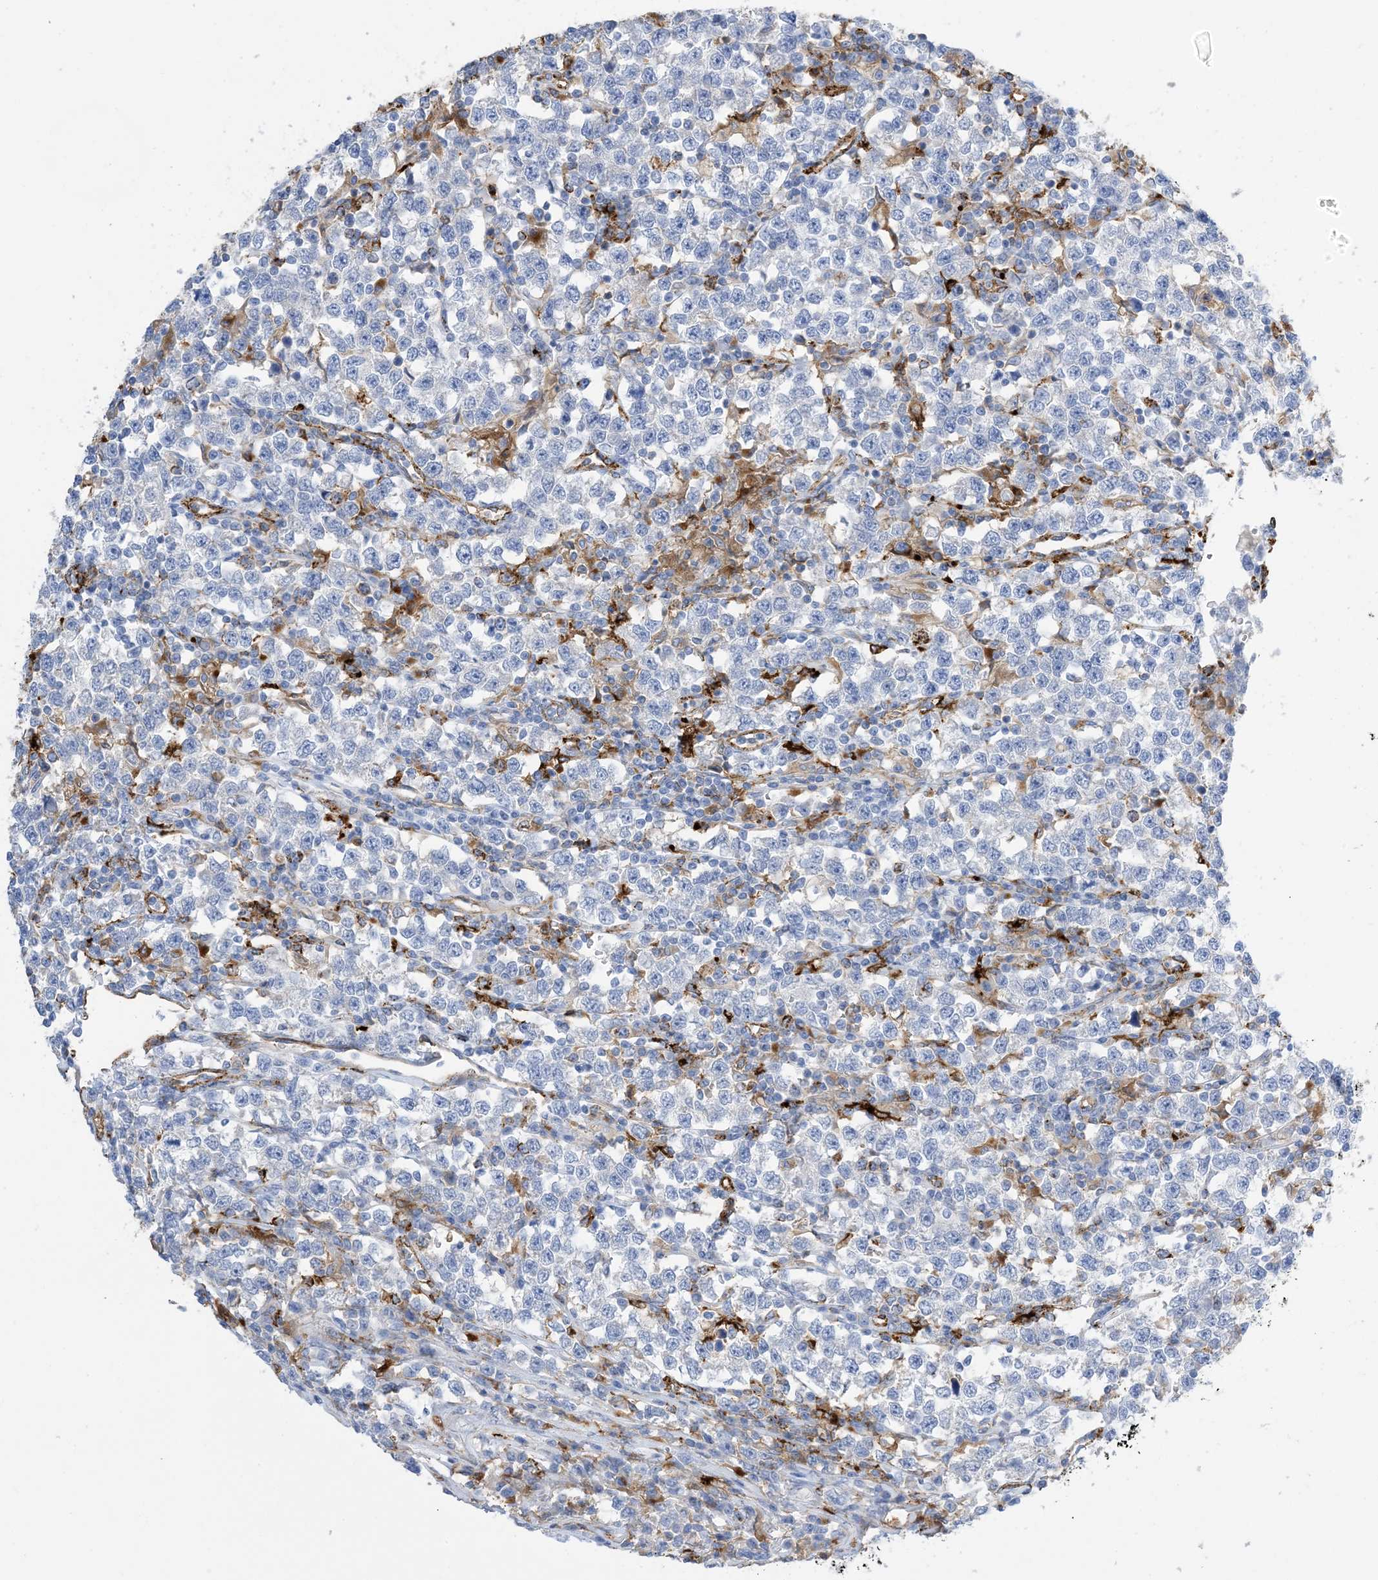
{"staining": {"intensity": "negative", "quantity": "none", "location": "none"}, "tissue": "testis cancer", "cell_type": "Tumor cells", "image_type": "cancer", "snomed": [{"axis": "morphology", "description": "Normal tissue, NOS"}, {"axis": "morphology", "description": "Seminoma, NOS"}, {"axis": "topography", "description": "Testis"}], "caption": "IHC photomicrograph of testis seminoma stained for a protein (brown), which demonstrates no expression in tumor cells.", "gene": "DPH3", "patient": {"sex": "male", "age": 43}}